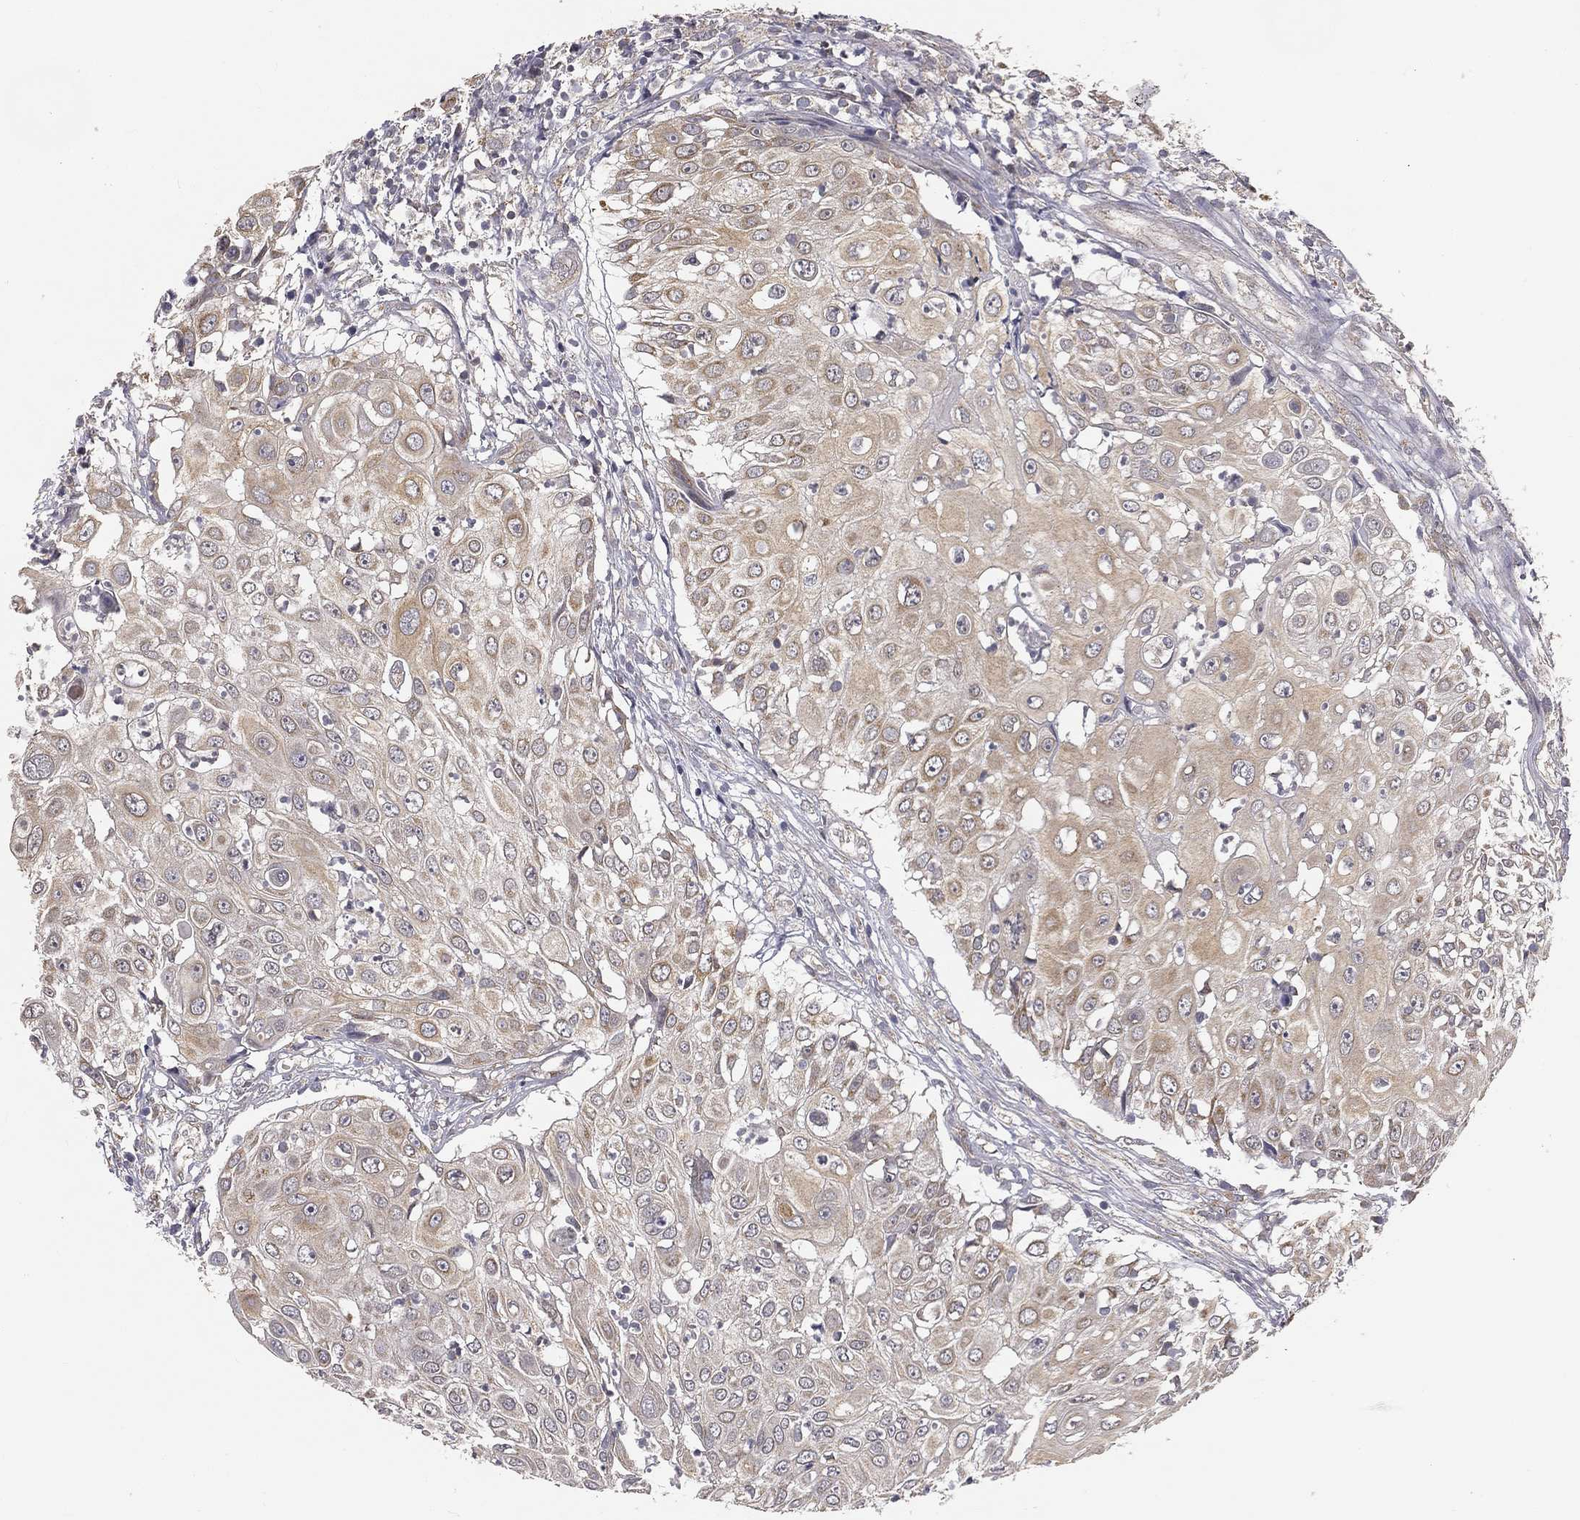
{"staining": {"intensity": "weak", "quantity": "<25%", "location": "cytoplasmic/membranous"}, "tissue": "urothelial cancer", "cell_type": "Tumor cells", "image_type": "cancer", "snomed": [{"axis": "morphology", "description": "Urothelial carcinoma, High grade"}, {"axis": "topography", "description": "Urinary bladder"}], "caption": "This is an immunohistochemistry (IHC) histopathology image of human urothelial cancer. There is no staining in tumor cells.", "gene": "MRPL46", "patient": {"sex": "female", "age": 79}}